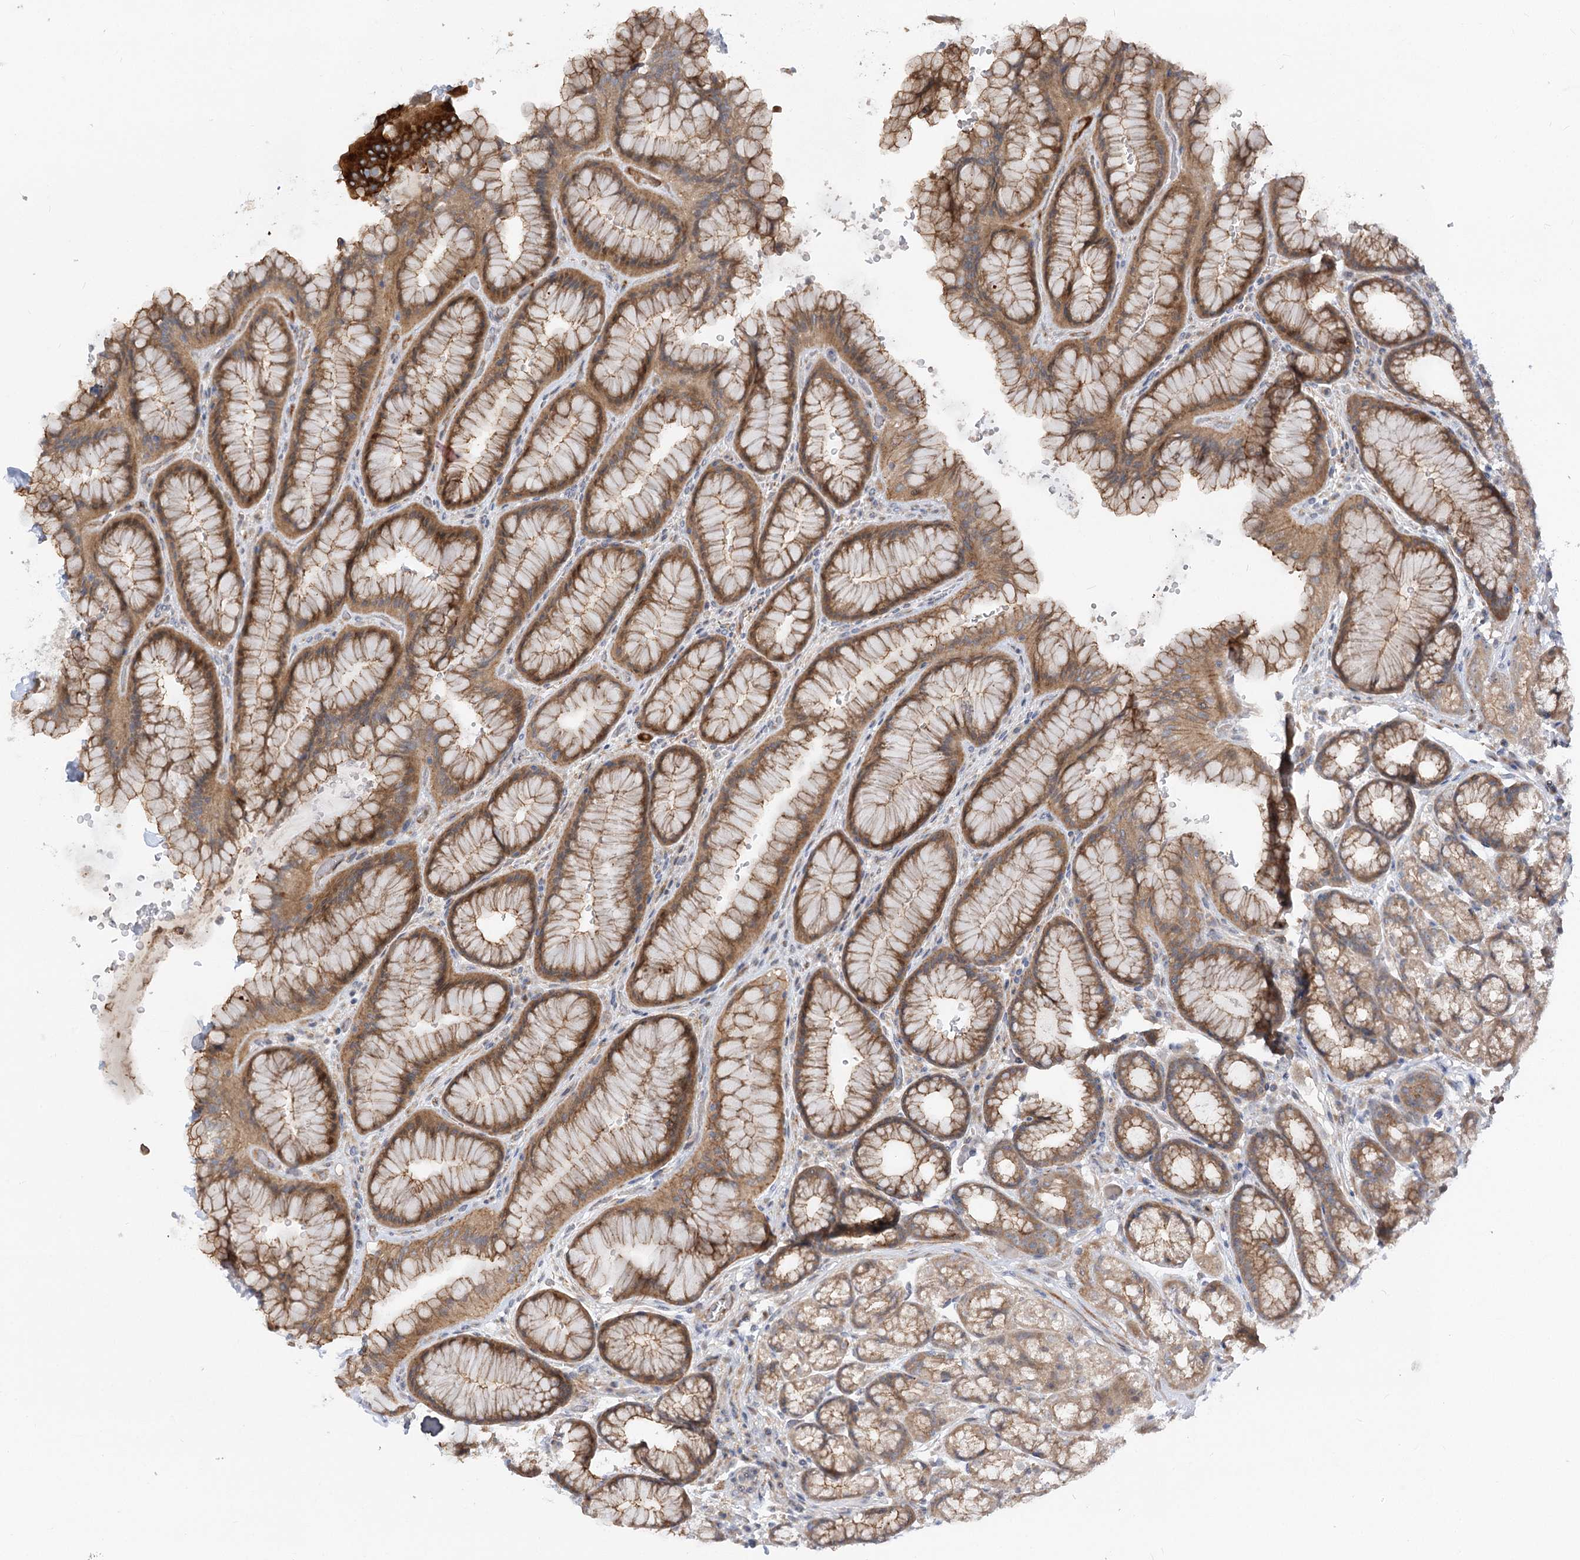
{"staining": {"intensity": "moderate", "quantity": ">75%", "location": "cytoplasmic/membranous"}, "tissue": "stomach", "cell_type": "Glandular cells", "image_type": "normal", "snomed": [{"axis": "morphology", "description": "Normal tissue, NOS"}, {"axis": "morphology", "description": "Adenocarcinoma, NOS"}, {"axis": "topography", "description": "Stomach"}], "caption": "Protein expression analysis of normal stomach demonstrates moderate cytoplasmic/membranous expression in approximately >75% of glandular cells. (Brightfield microscopy of DAB IHC at high magnification).", "gene": "FGF19", "patient": {"sex": "male", "age": 57}}